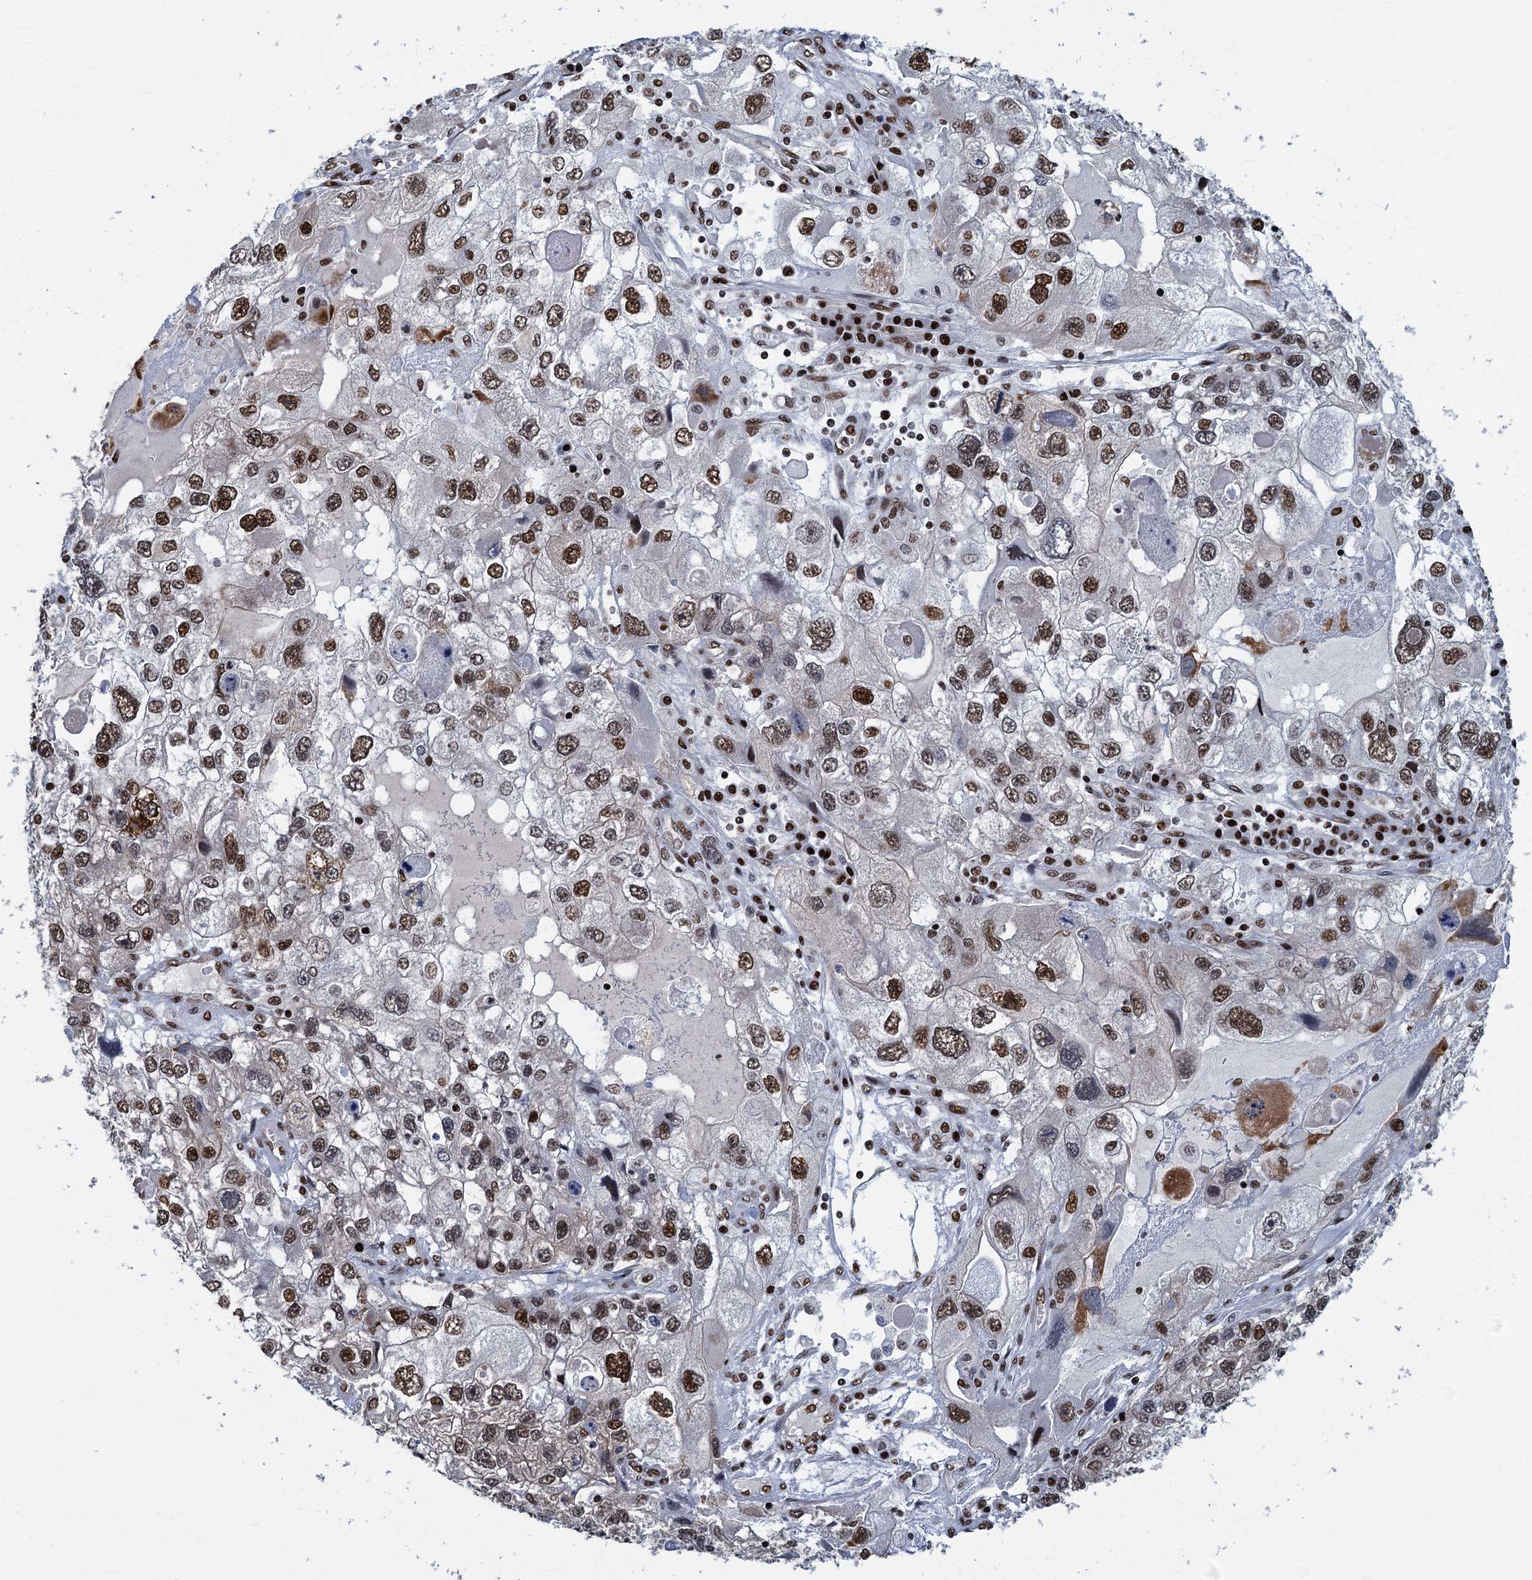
{"staining": {"intensity": "moderate", "quantity": ">75%", "location": "nuclear"}, "tissue": "endometrial cancer", "cell_type": "Tumor cells", "image_type": "cancer", "snomed": [{"axis": "morphology", "description": "Adenocarcinoma, NOS"}, {"axis": "topography", "description": "Endometrium"}], "caption": "The histopathology image displays a brown stain indicating the presence of a protein in the nuclear of tumor cells in endometrial cancer. Nuclei are stained in blue.", "gene": "PPP4R1", "patient": {"sex": "female", "age": 49}}